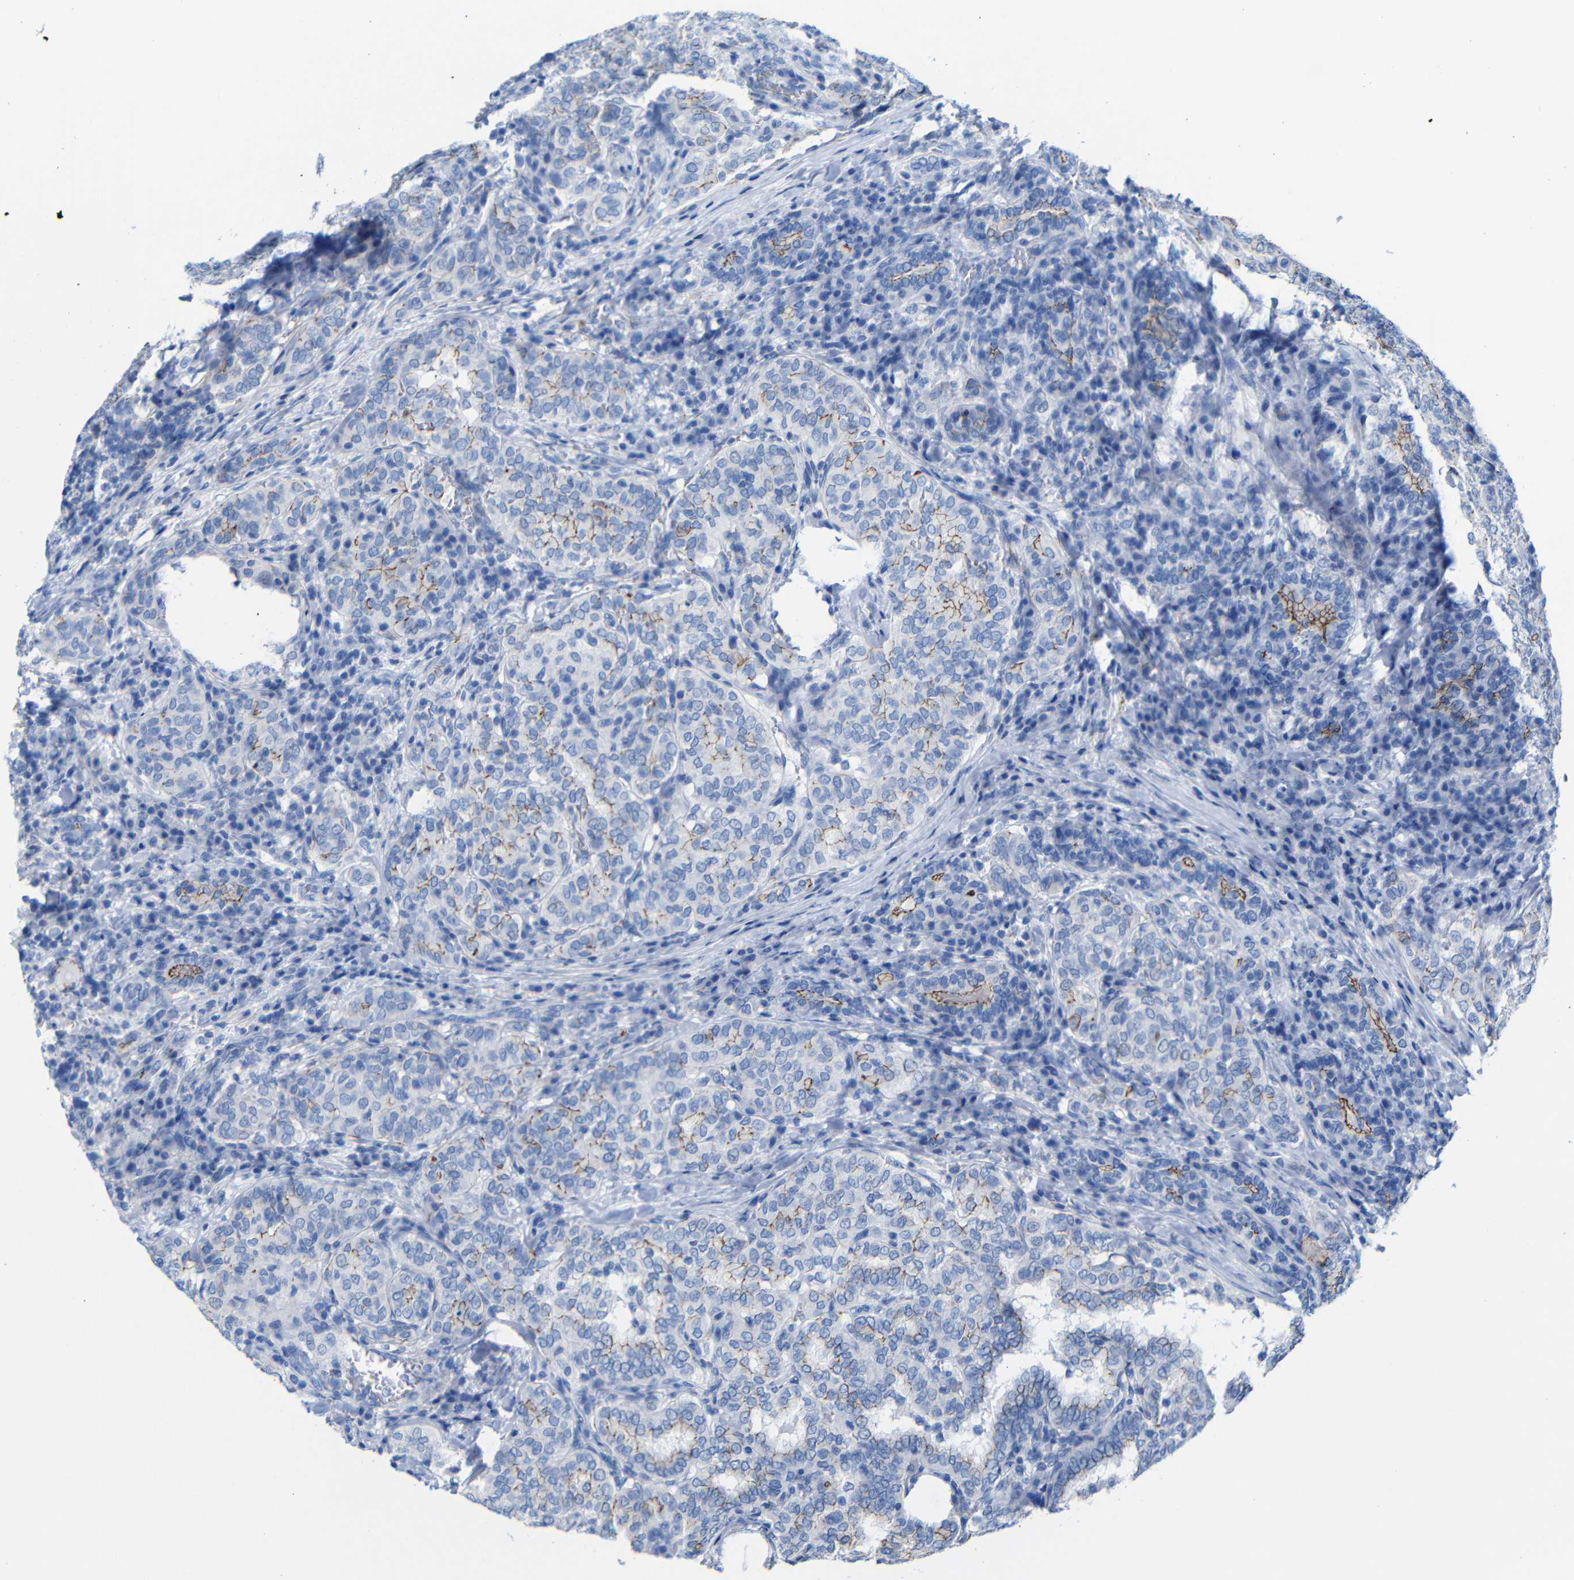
{"staining": {"intensity": "moderate", "quantity": "<25%", "location": "cytoplasmic/membranous"}, "tissue": "thyroid cancer", "cell_type": "Tumor cells", "image_type": "cancer", "snomed": [{"axis": "morphology", "description": "Papillary adenocarcinoma, NOS"}, {"axis": "topography", "description": "Thyroid gland"}], "caption": "Human papillary adenocarcinoma (thyroid) stained with a brown dye shows moderate cytoplasmic/membranous positive expression in about <25% of tumor cells.", "gene": "CGNL1", "patient": {"sex": "female", "age": 30}}